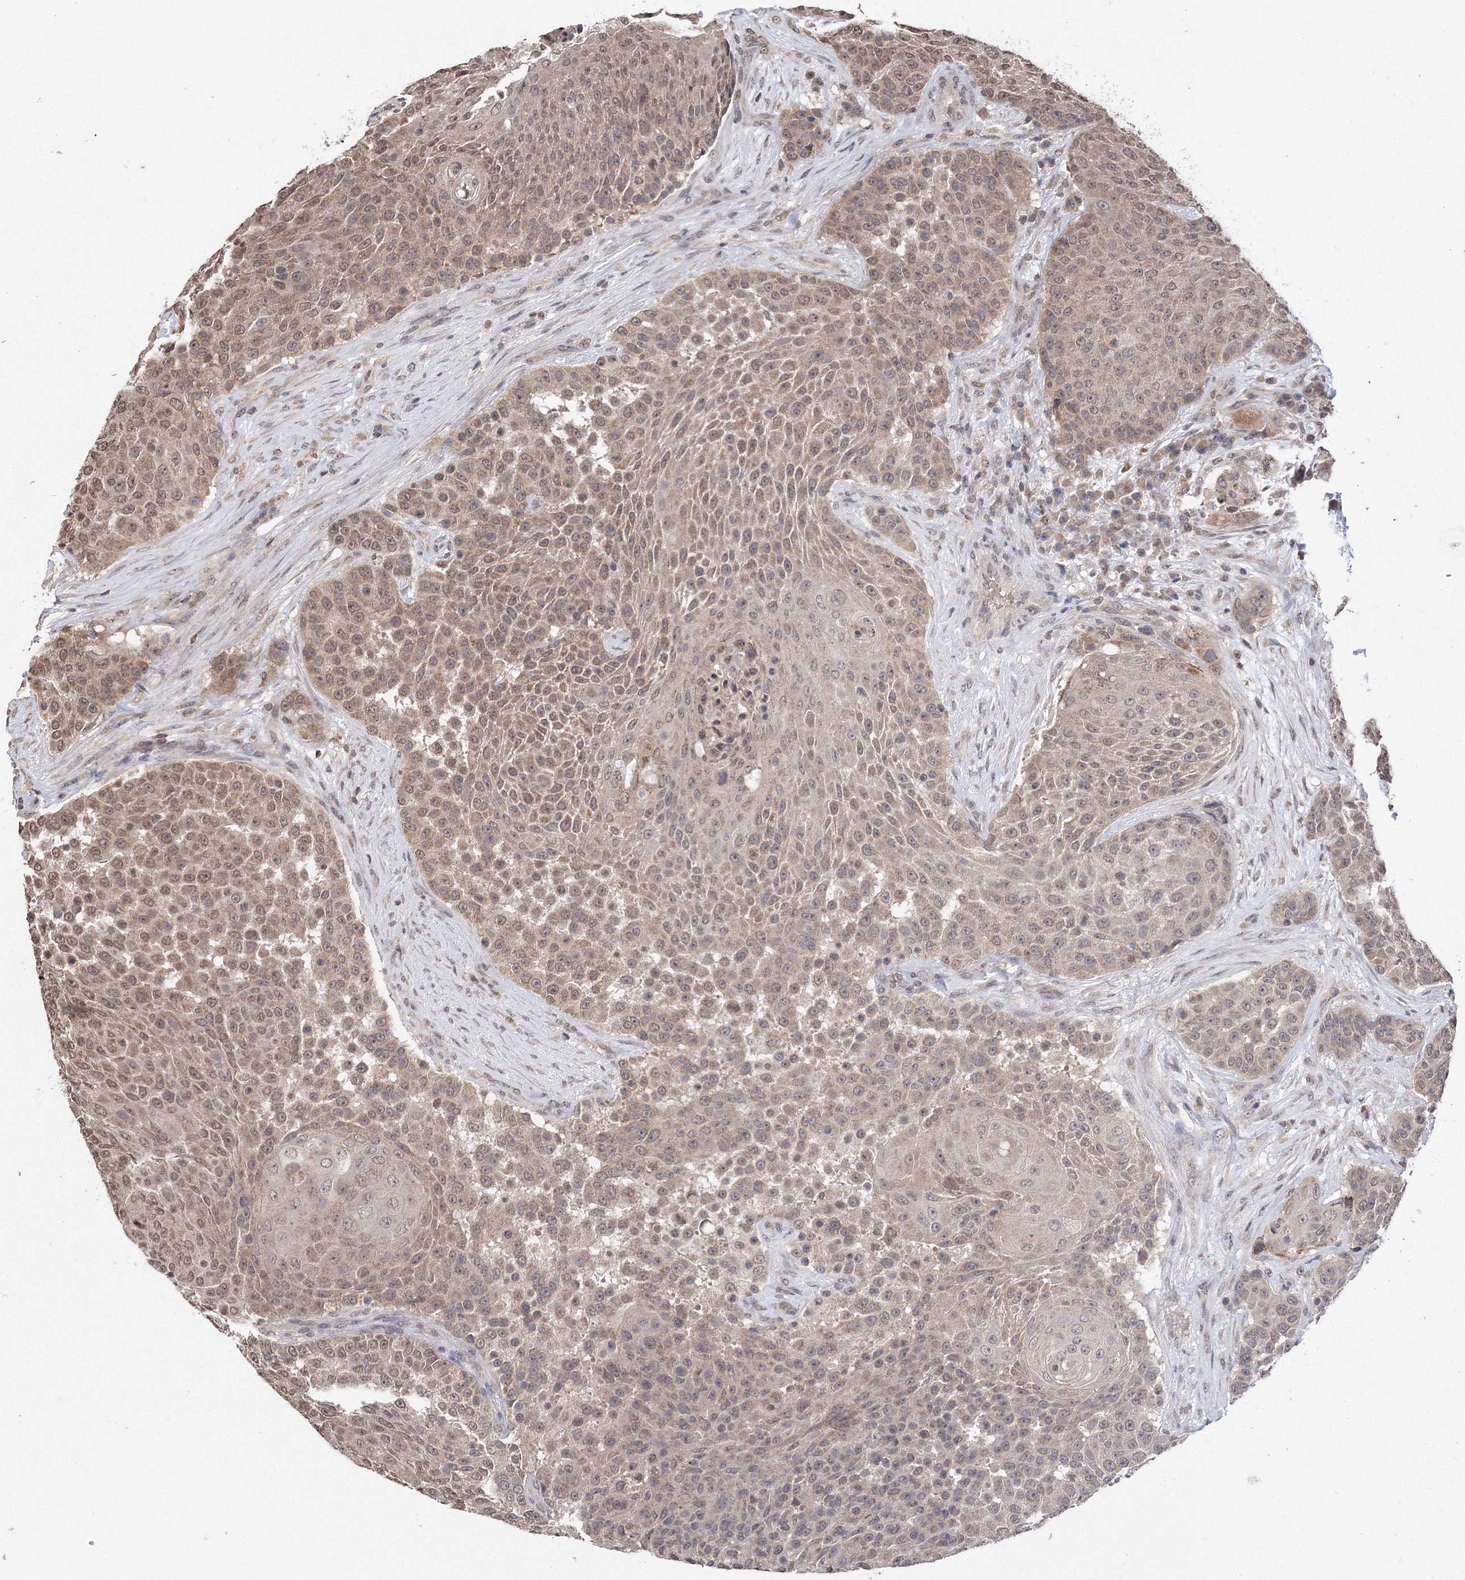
{"staining": {"intensity": "moderate", "quantity": ">75%", "location": "cytoplasmic/membranous,nuclear"}, "tissue": "urothelial cancer", "cell_type": "Tumor cells", "image_type": "cancer", "snomed": [{"axis": "morphology", "description": "Urothelial carcinoma, High grade"}, {"axis": "topography", "description": "Urinary bladder"}], "caption": "Immunohistochemical staining of urothelial cancer shows moderate cytoplasmic/membranous and nuclear protein positivity in approximately >75% of tumor cells.", "gene": "GPN1", "patient": {"sex": "female", "age": 63}}